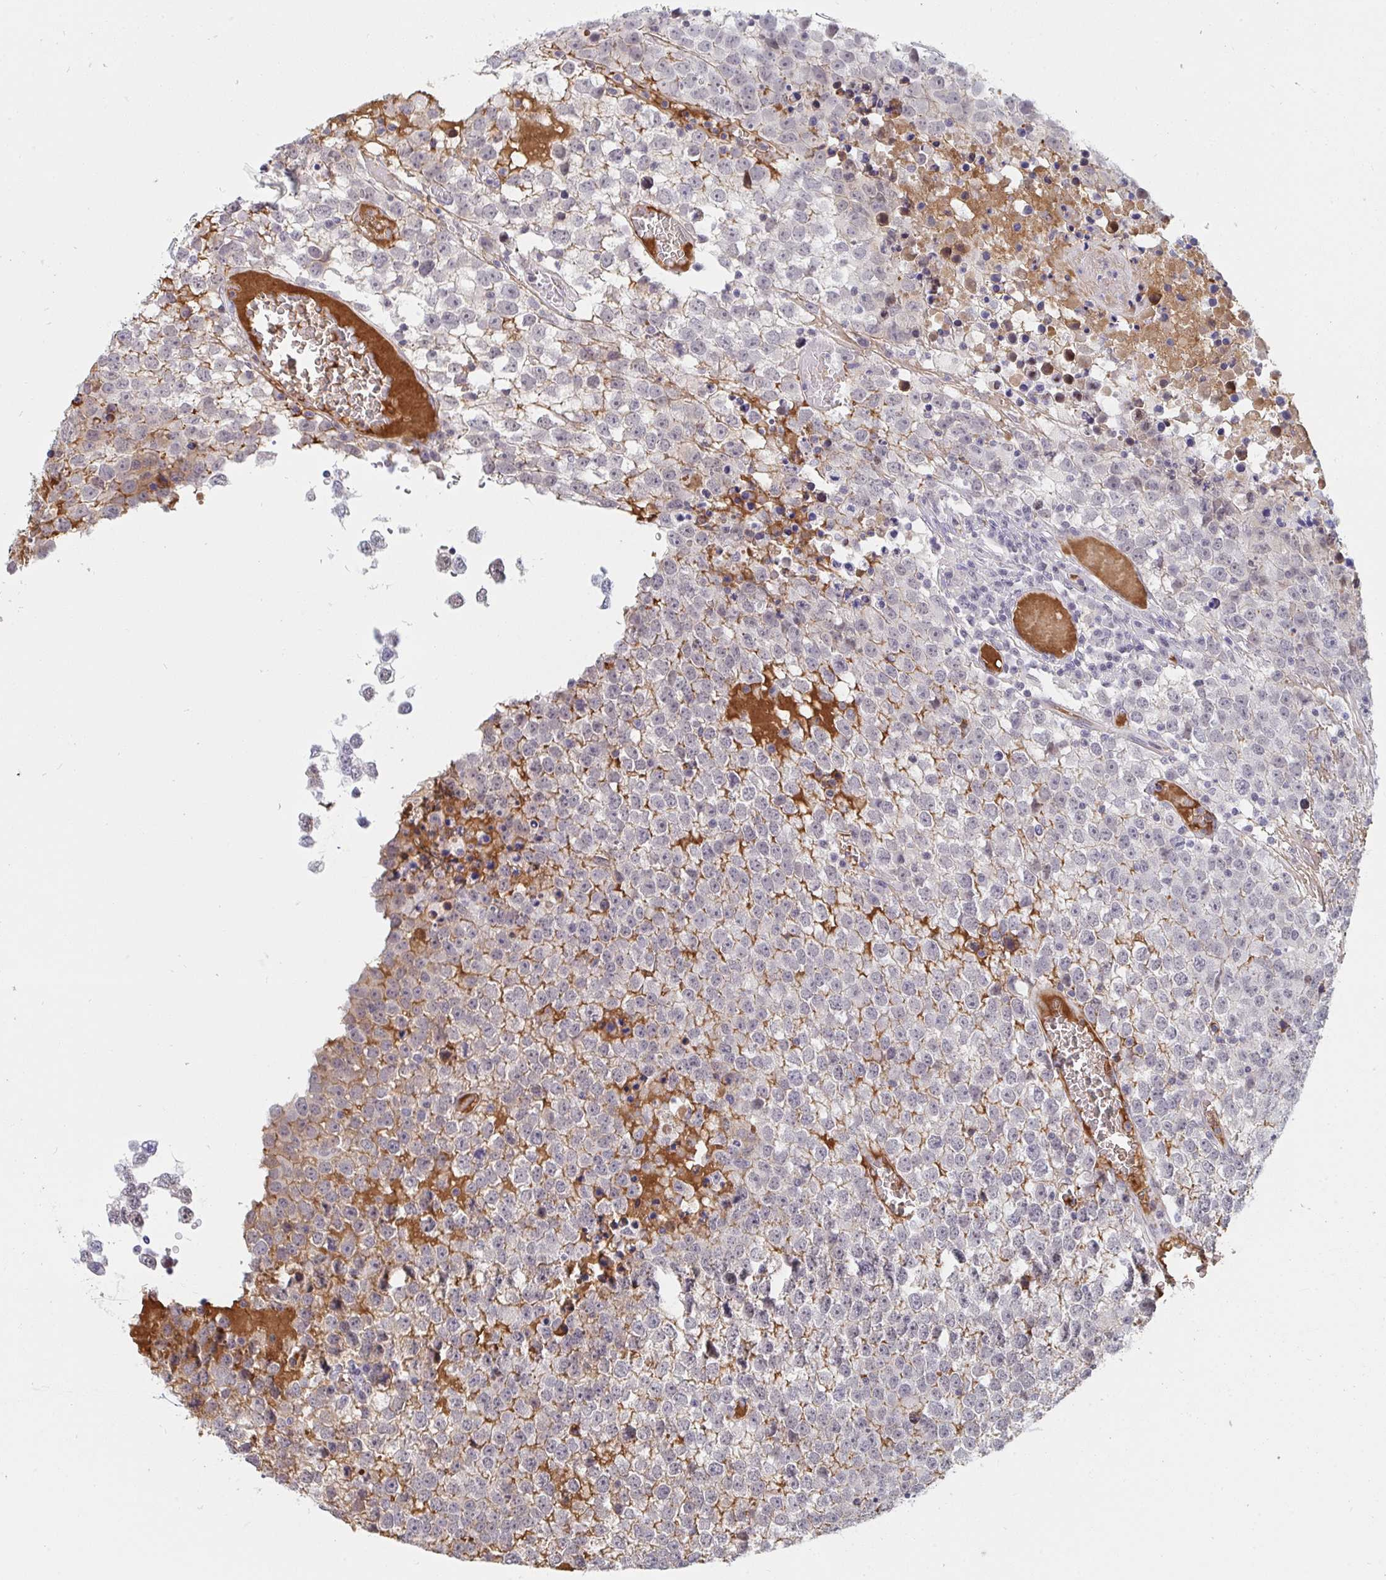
{"staining": {"intensity": "negative", "quantity": "none", "location": "none"}, "tissue": "testis cancer", "cell_type": "Tumor cells", "image_type": "cancer", "snomed": [{"axis": "morphology", "description": "Seminoma, NOS"}, {"axis": "topography", "description": "Testis"}], "caption": "Immunohistochemistry image of neoplastic tissue: human testis cancer stained with DAB shows no significant protein positivity in tumor cells.", "gene": "DSCAML1", "patient": {"sex": "male", "age": 65}}